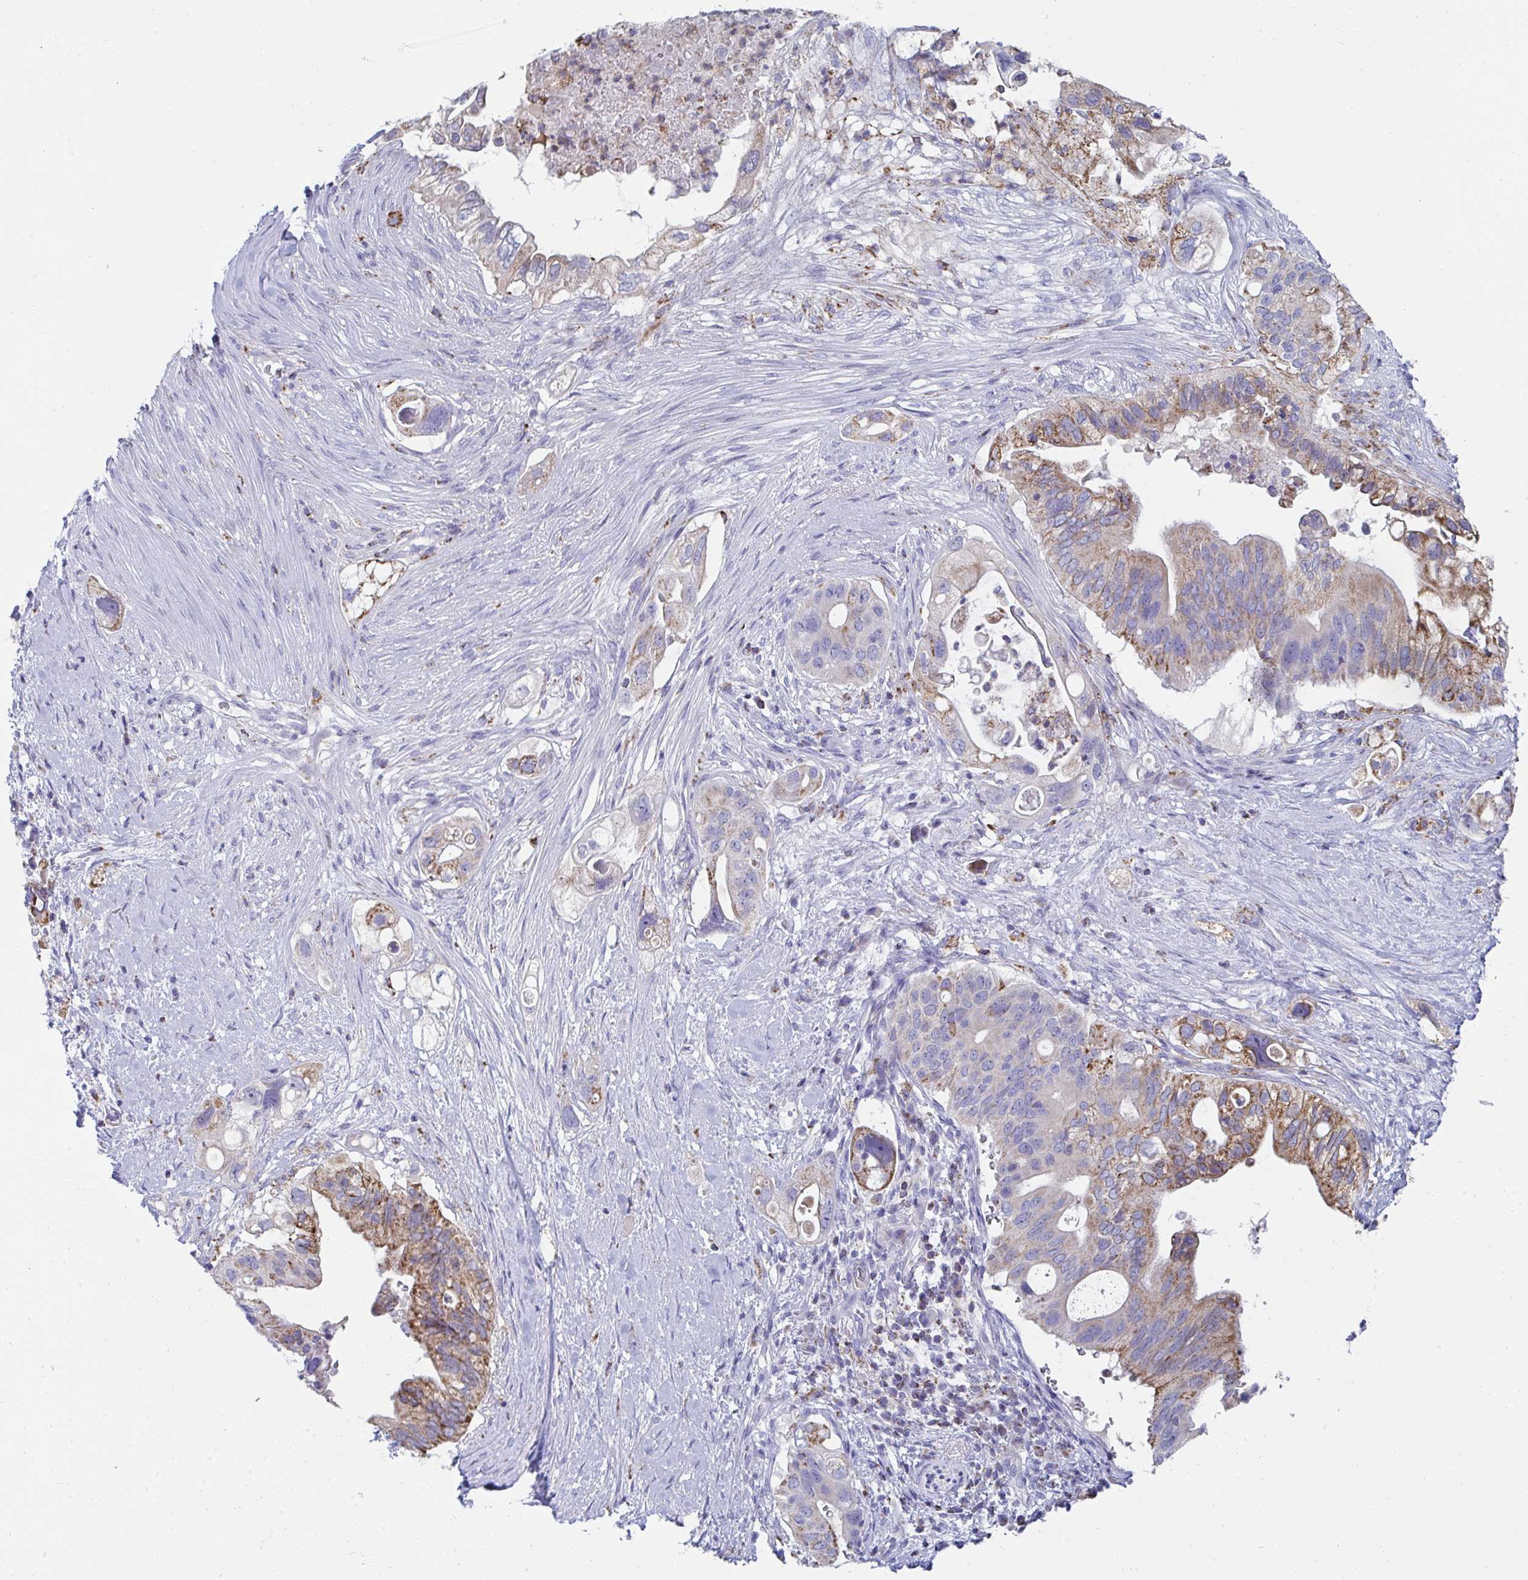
{"staining": {"intensity": "moderate", "quantity": "25%-75%", "location": "cytoplasmic/membranous"}, "tissue": "pancreatic cancer", "cell_type": "Tumor cells", "image_type": "cancer", "snomed": [{"axis": "morphology", "description": "Adenocarcinoma, NOS"}, {"axis": "topography", "description": "Pancreas"}], "caption": "Moderate cytoplasmic/membranous protein expression is present in about 25%-75% of tumor cells in adenocarcinoma (pancreatic).", "gene": "MGAM2", "patient": {"sex": "female", "age": 72}}